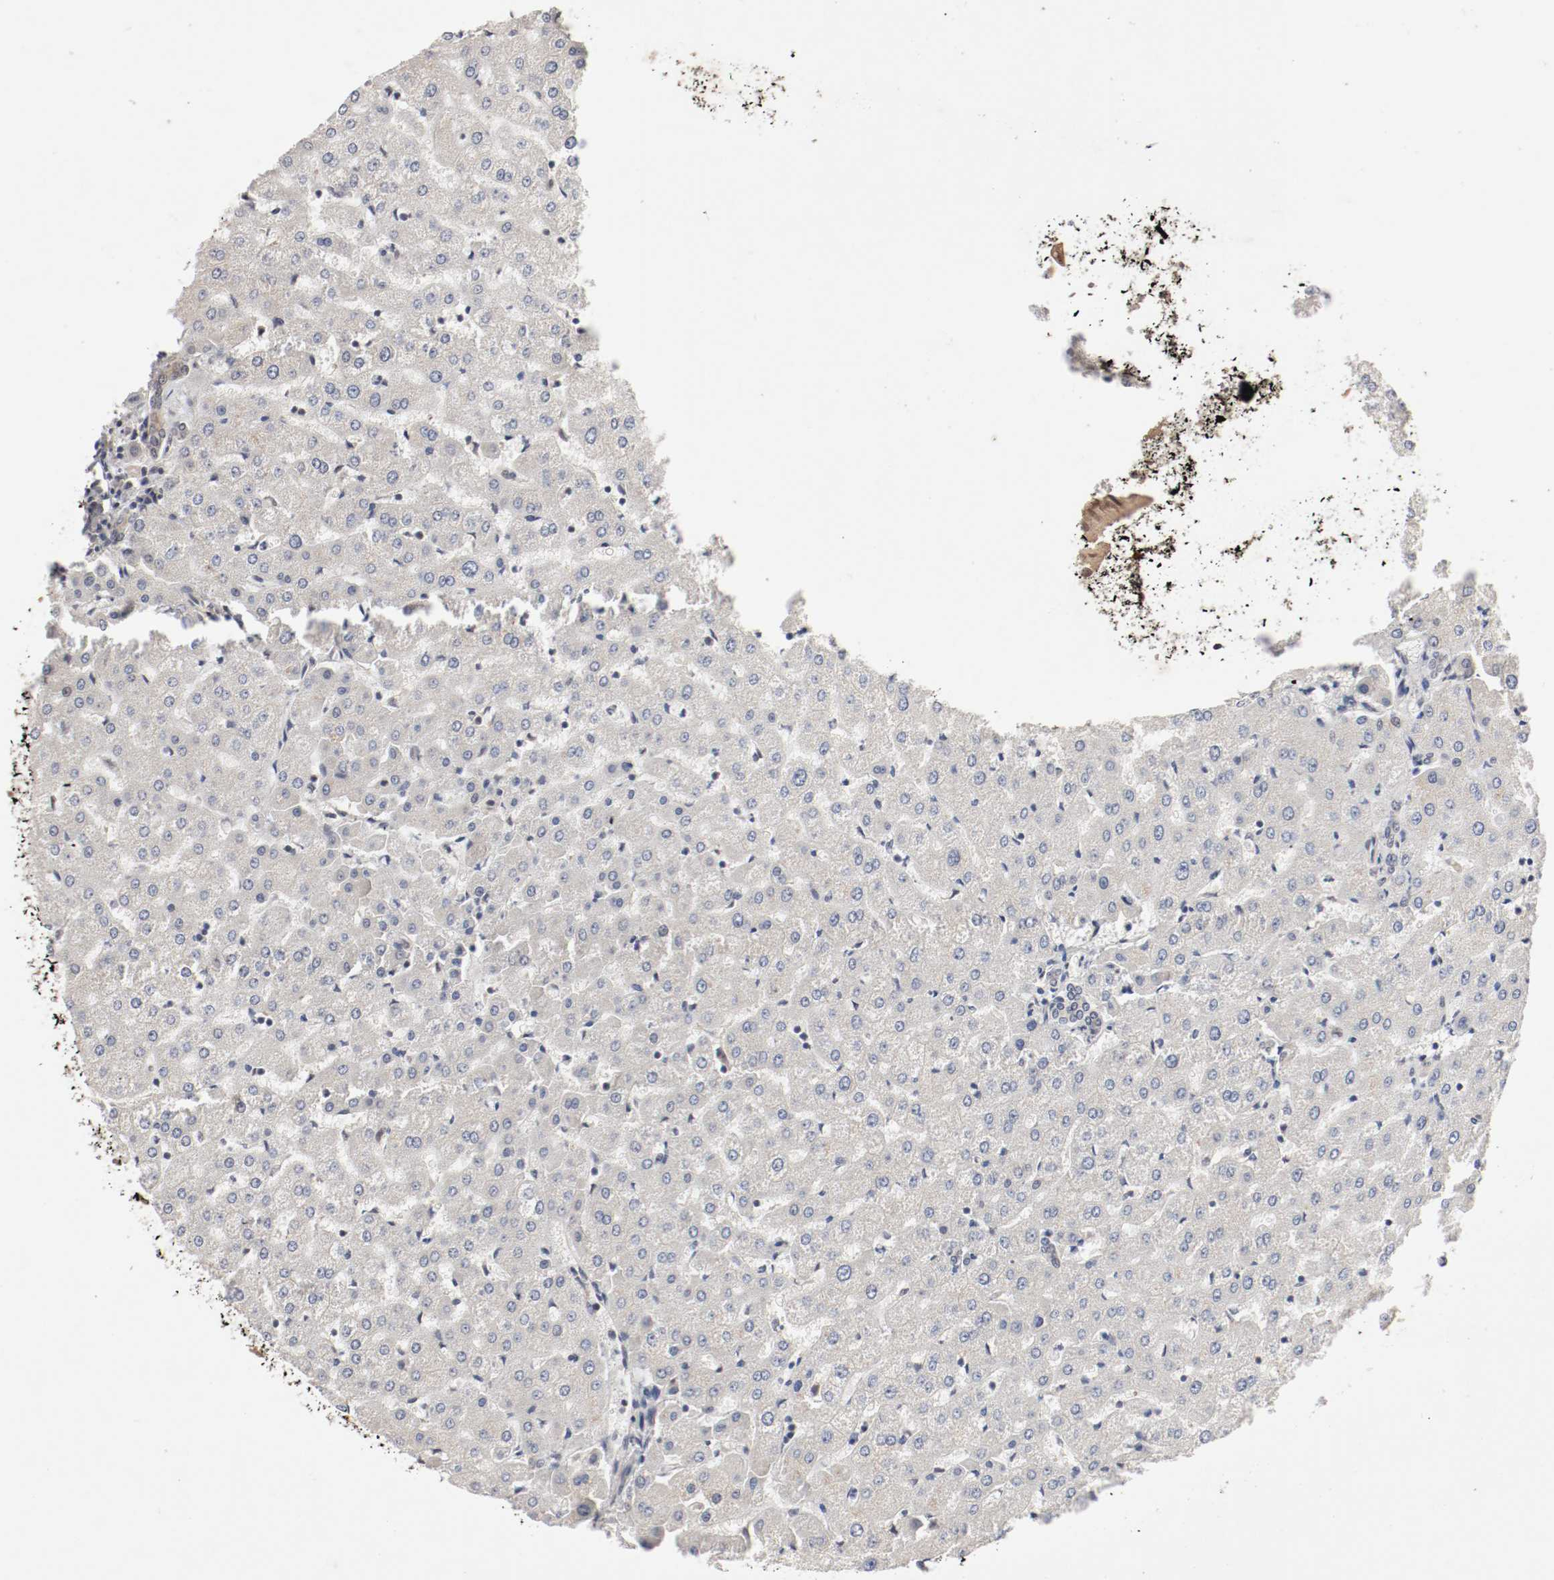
{"staining": {"intensity": "negative", "quantity": "none", "location": "none"}, "tissue": "liver", "cell_type": "Cholangiocytes", "image_type": "normal", "snomed": [{"axis": "morphology", "description": "Normal tissue, NOS"}, {"axis": "morphology", "description": "Fibrosis, NOS"}, {"axis": "topography", "description": "Liver"}], "caption": "High power microscopy micrograph of an immunohistochemistry image of unremarkable liver, revealing no significant expression in cholangiocytes. (Immunohistochemistry, brightfield microscopy, high magnification).", "gene": "CSNK2B", "patient": {"sex": "female", "age": 29}}